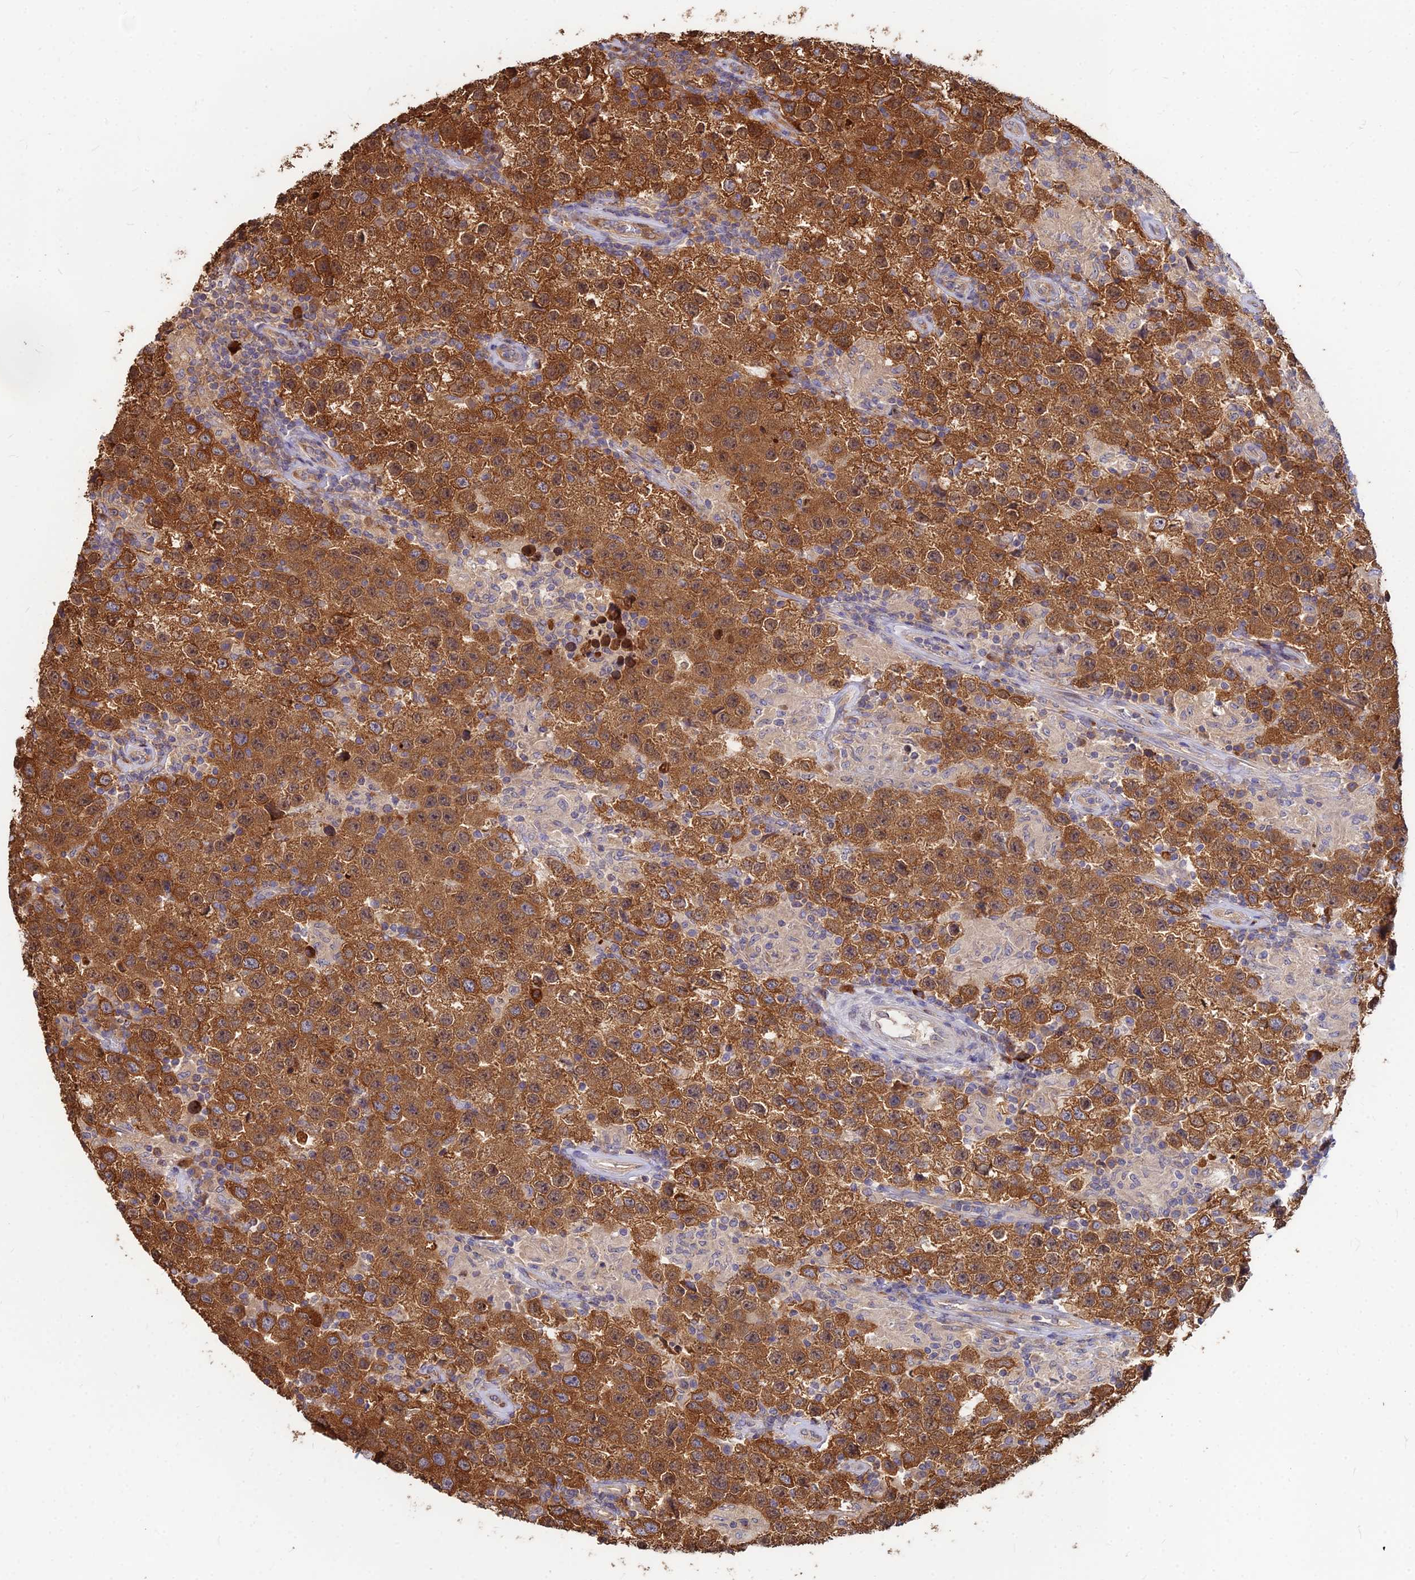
{"staining": {"intensity": "strong", "quantity": ">75%", "location": "cytoplasmic/membranous"}, "tissue": "testis cancer", "cell_type": "Tumor cells", "image_type": "cancer", "snomed": [{"axis": "morphology", "description": "Seminoma, NOS"}, {"axis": "morphology", "description": "Carcinoma, Embryonal, NOS"}, {"axis": "topography", "description": "Testis"}], "caption": "A brown stain shows strong cytoplasmic/membranous positivity of a protein in testis cancer (seminoma) tumor cells.", "gene": "CCT6B", "patient": {"sex": "male", "age": 41}}